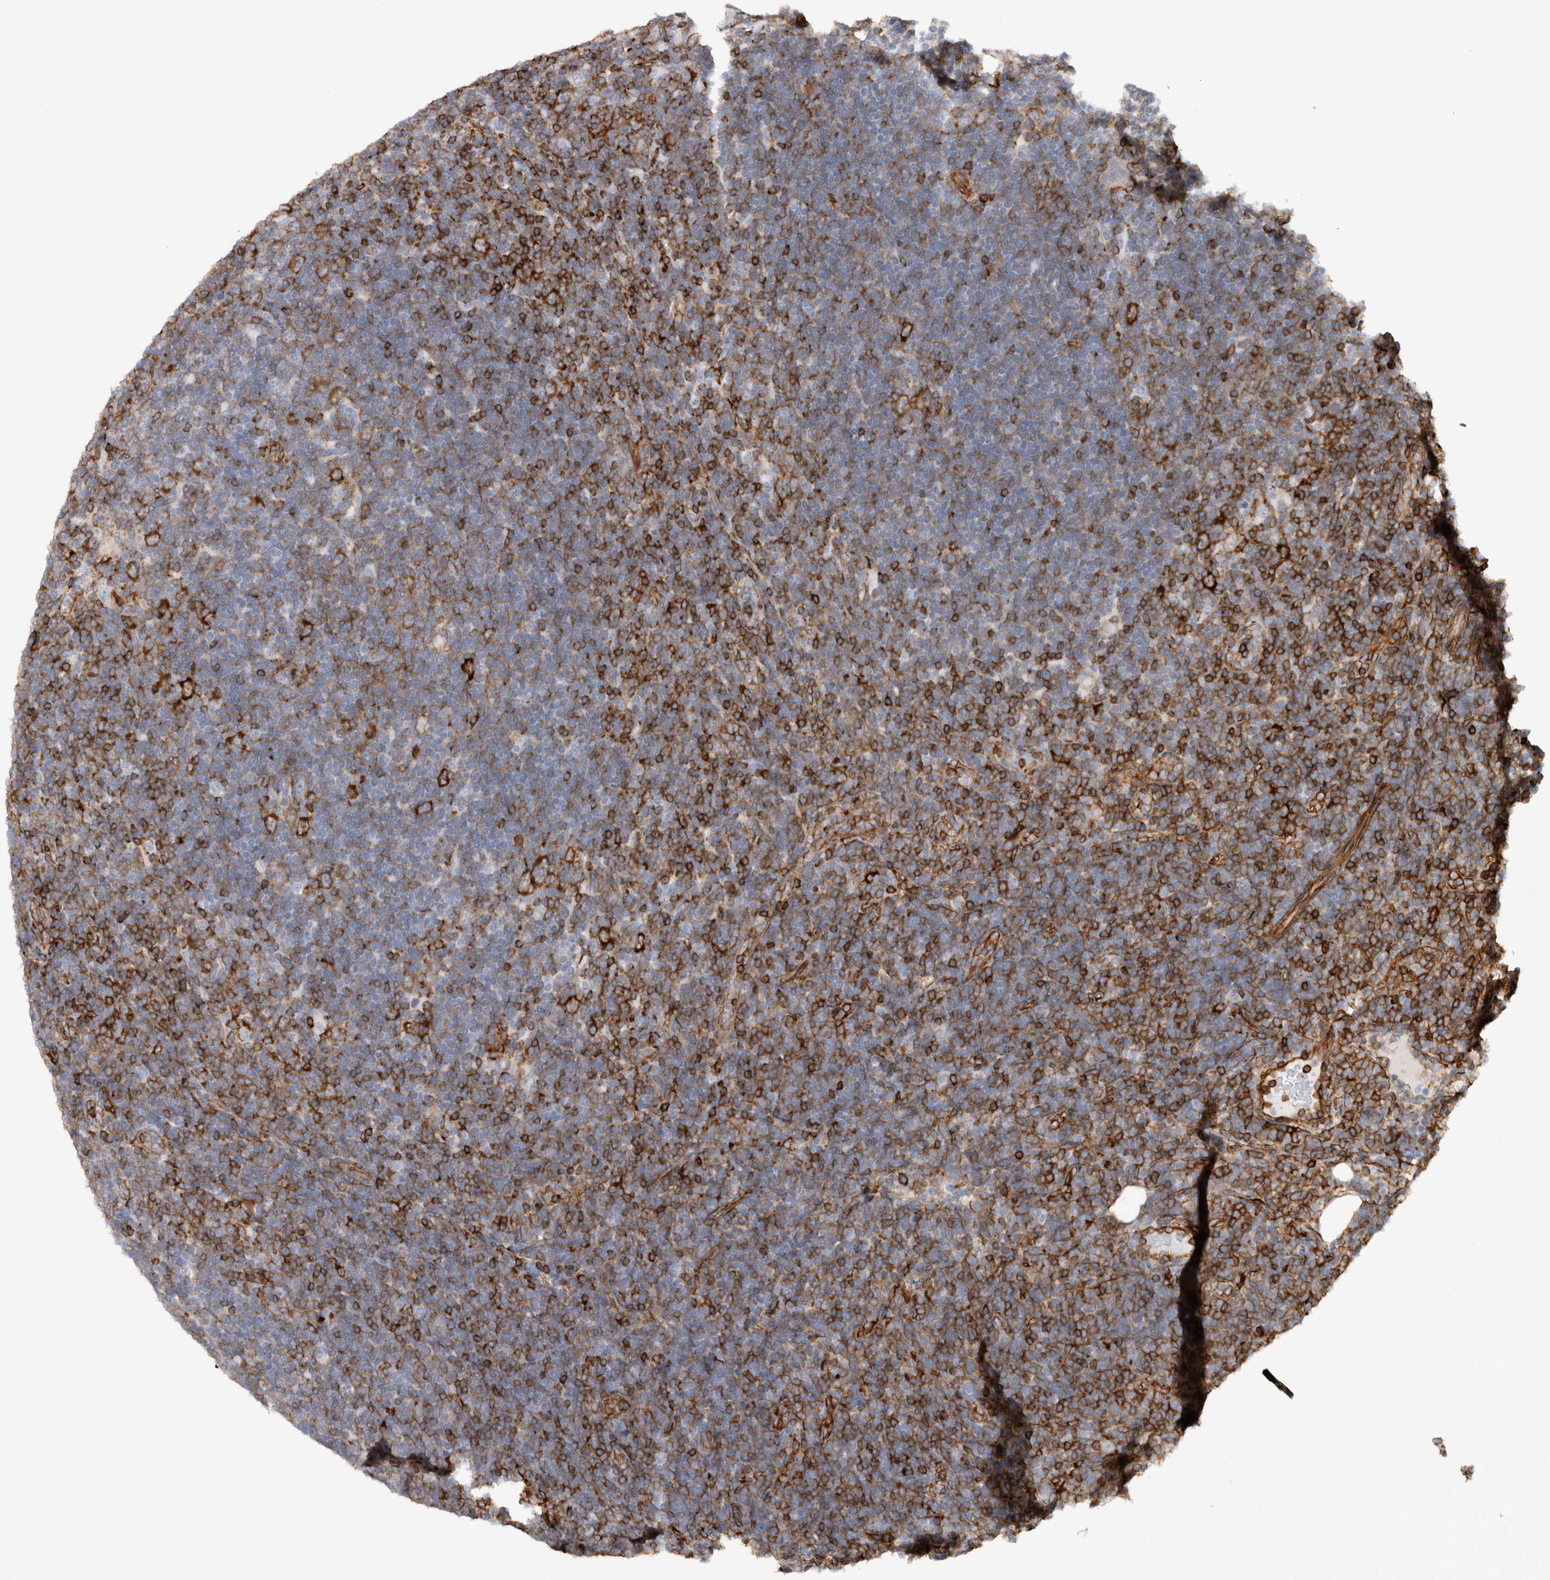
{"staining": {"intensity": "negative", "quantity": "none", "location": "none"}, "tissue": "lymphoma", "cell_type": "Tumor cells", "image_type": "cancer", "snomed": [{"axis": "morphology", "description": "Hodgkin's disease, NOS"}, {"axis": "topography", "description": "Lymph node"}], "caption": "Tumor cells show no significant staining in lymphoma. (Brightfield microscopy of DAB (3,3'-diaminobenzidine) immunohistochemistry (IHC) at high magnification).", "gene": "AHNAK", "patient": {"sex": "female", "age": 57}}